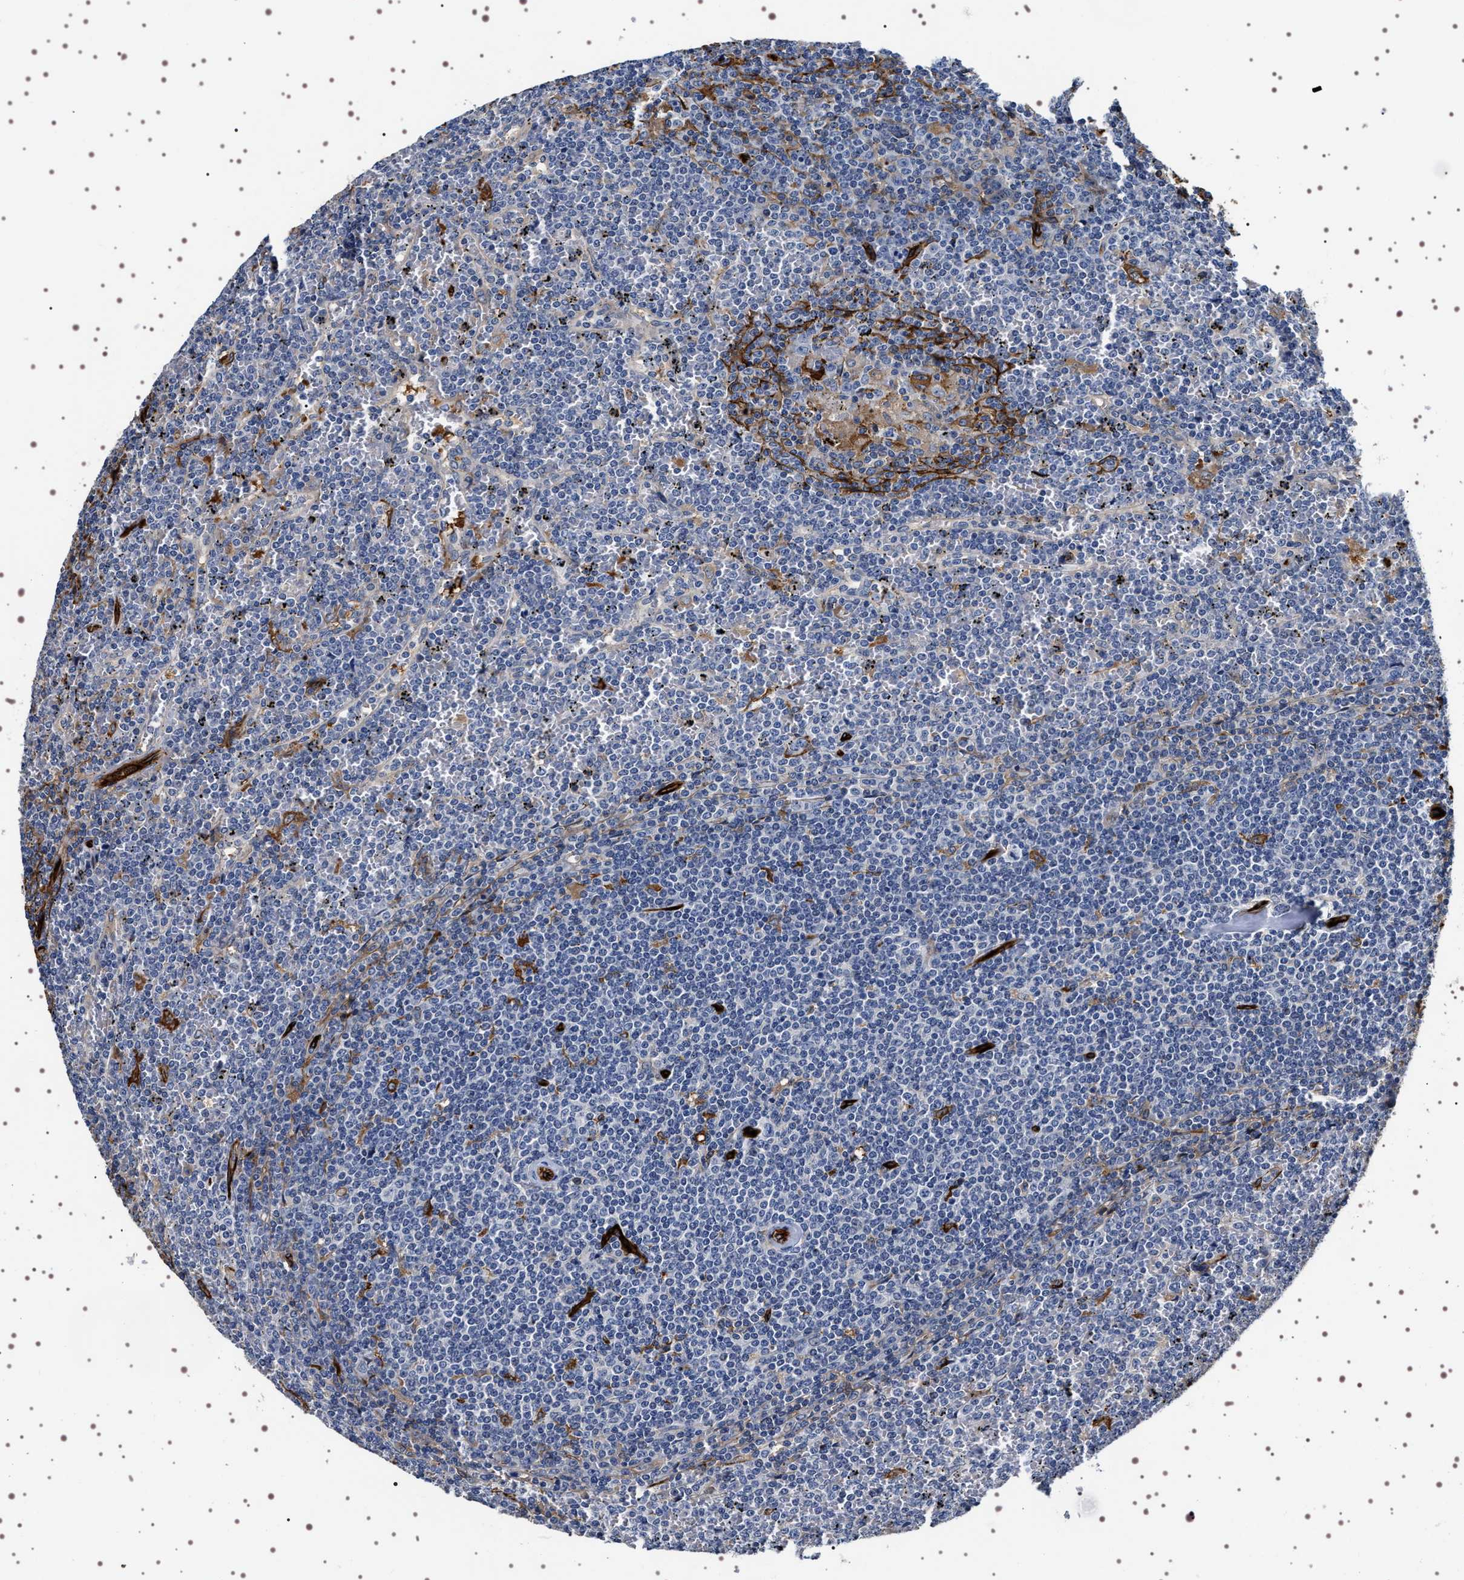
{"staining": {"intensity": "negative", "quantity": "none", "location": "none"}, "tissue": "lymphoma", "cell_type": "Tumor cells", "image_type": "cancer", "snomed": [{"axis": "morphology", "description": "Malignant lymphoma, non-Hodgkin's type, Low grade"}, {"axis": "topography", "description": "Spleen"}], "caption": "This image is of malignant lymphoma, non-Hodgkin's type (low-grade) stained with IHC to label a protein in brown with the nuclei are counter-stained blue. There is no staining in tumor cells. (DAB immunohistochemistry (IHC), high magnification).", "gene": "ALPL", "patient": {"sex": "female", "age": 19}}